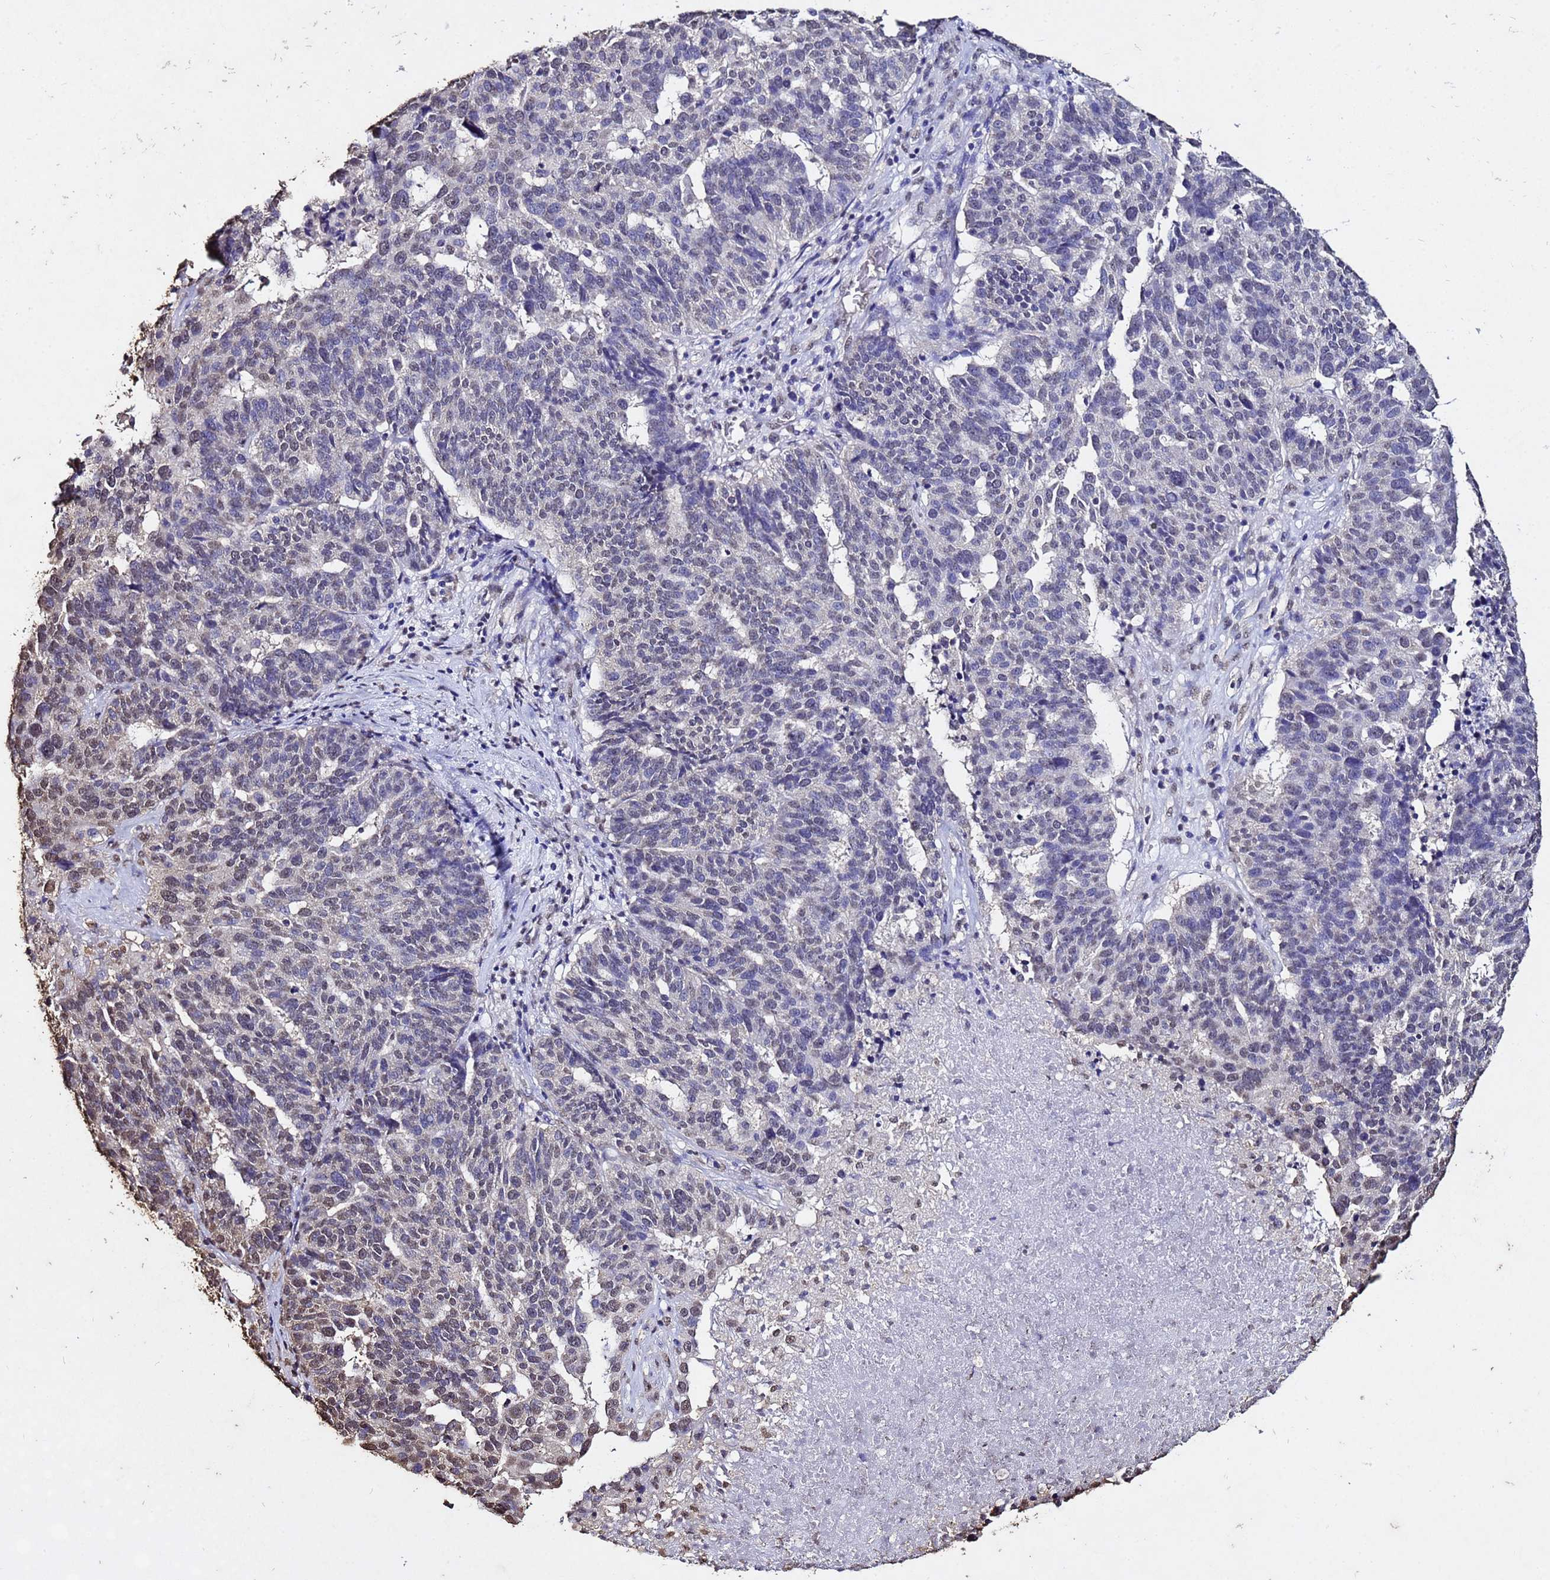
{"staining": {"intensity": "weak", "quantity": "<25%", "location": "nuclear"}, "tissue": "ovarian cancer", "cell_type": "Tumor cells", "image_type": "cancer", "snomed": [{"axis": "morphology", "description": "Cystadenocarcinoma, serous, NOS"}, {"axis": "topography", "description": "Ovary"}], "caption": "This is a micrograph of immunohistochemistry staining of serous cystadenocarcinoma (ovarian), which shows no positivity in tumor cells.", "gene": "MYOCD", "patient": {"sex": "female", "age": 59}}